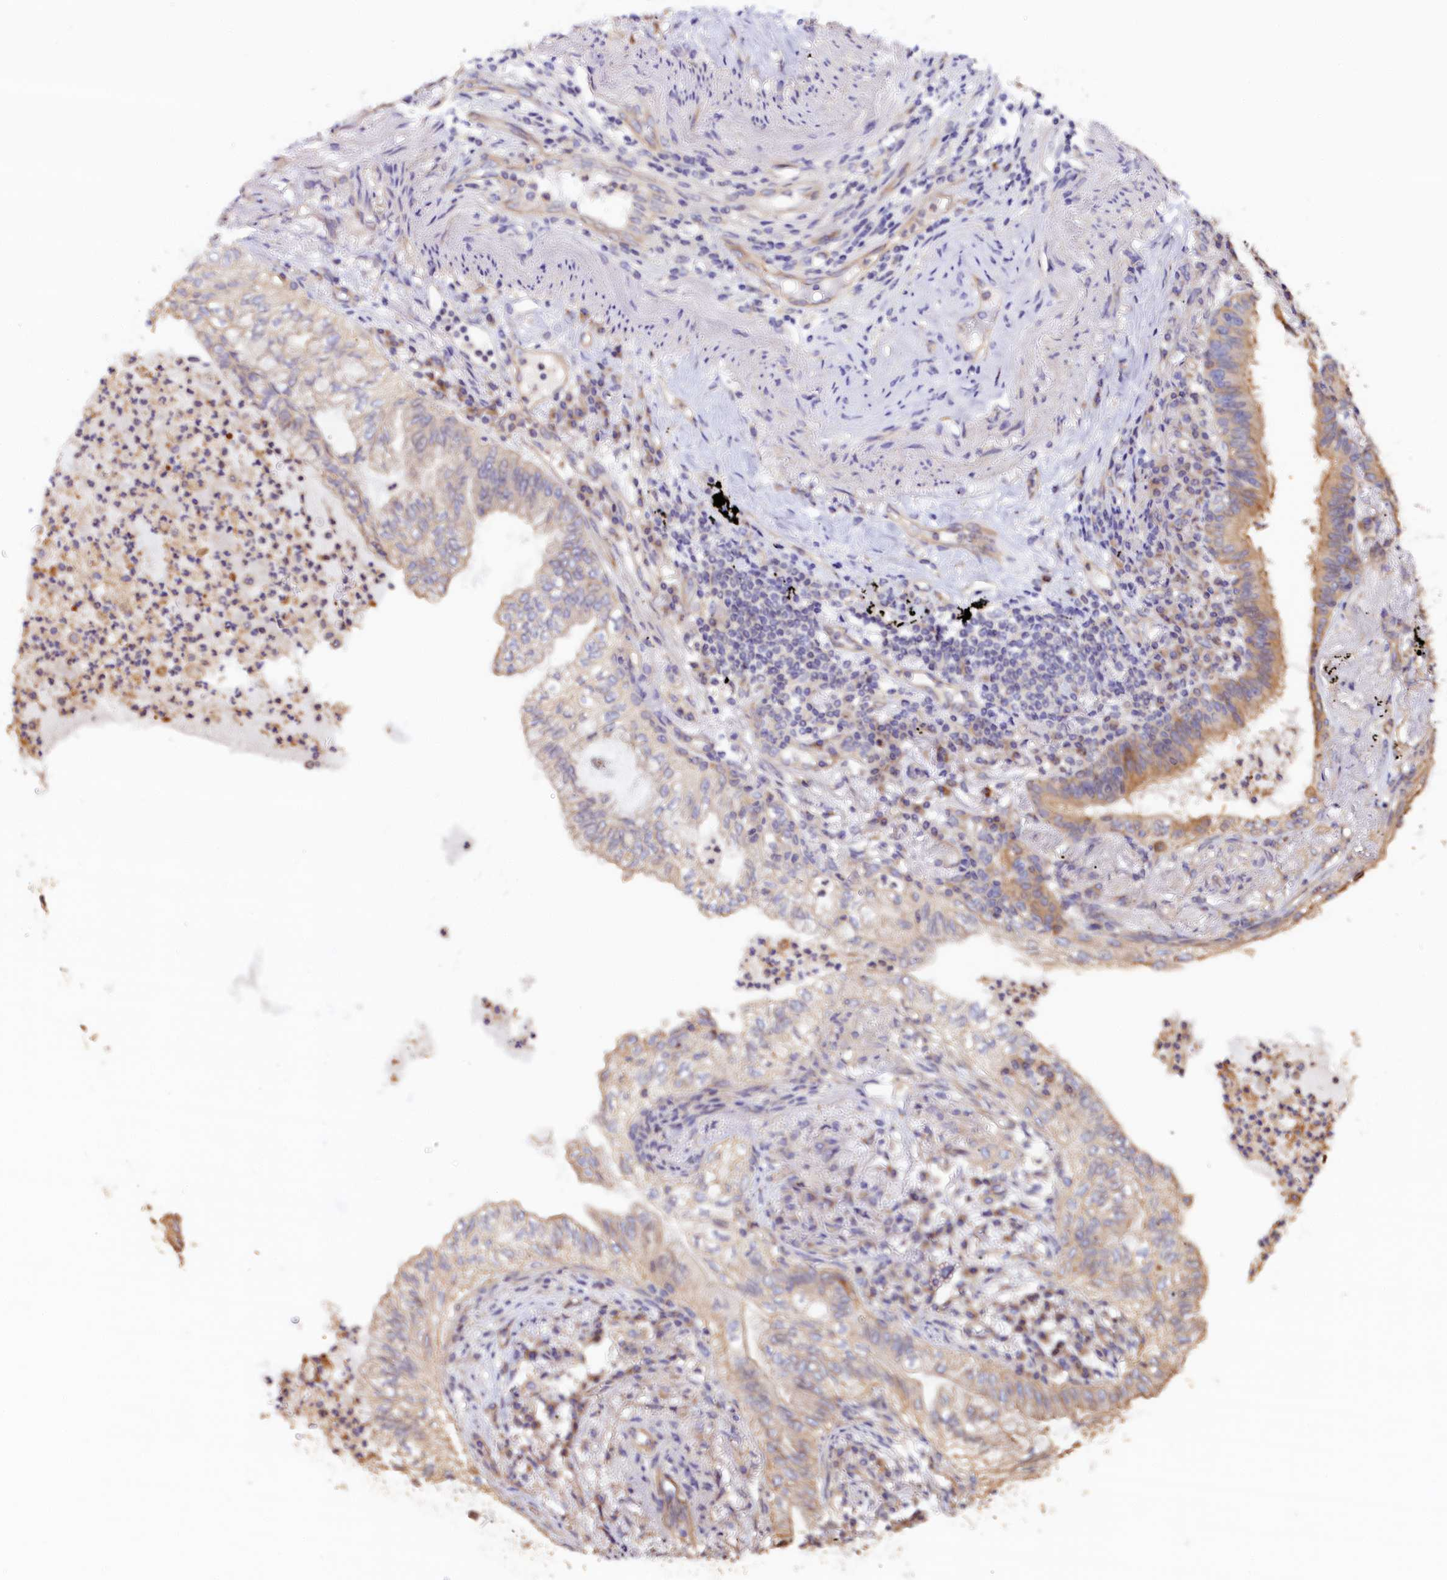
{"staining": {"intensity": "negative", "quantity": "none", "location": "none"}, "tissue": "lung cancer", "cell_type": "Tumor cells", "image_type": "cancer", "snomed": [{"axis": "morphology", "description": "Normal tissue, NOS"}, {"axis": "morphology", "description": "Adenocarcinoma, NOS"}, {"axis": "topography", "description": "Bronchus"}, {"axis": "topography", "description": "Lung"}], "caption": "This is an immunohistochemistry image of human lung cancer (adenocarcinoma). There is no expression in tumor cells.", "gene": "KATNB1", "patient": {"sex": "female", "age": 70}}